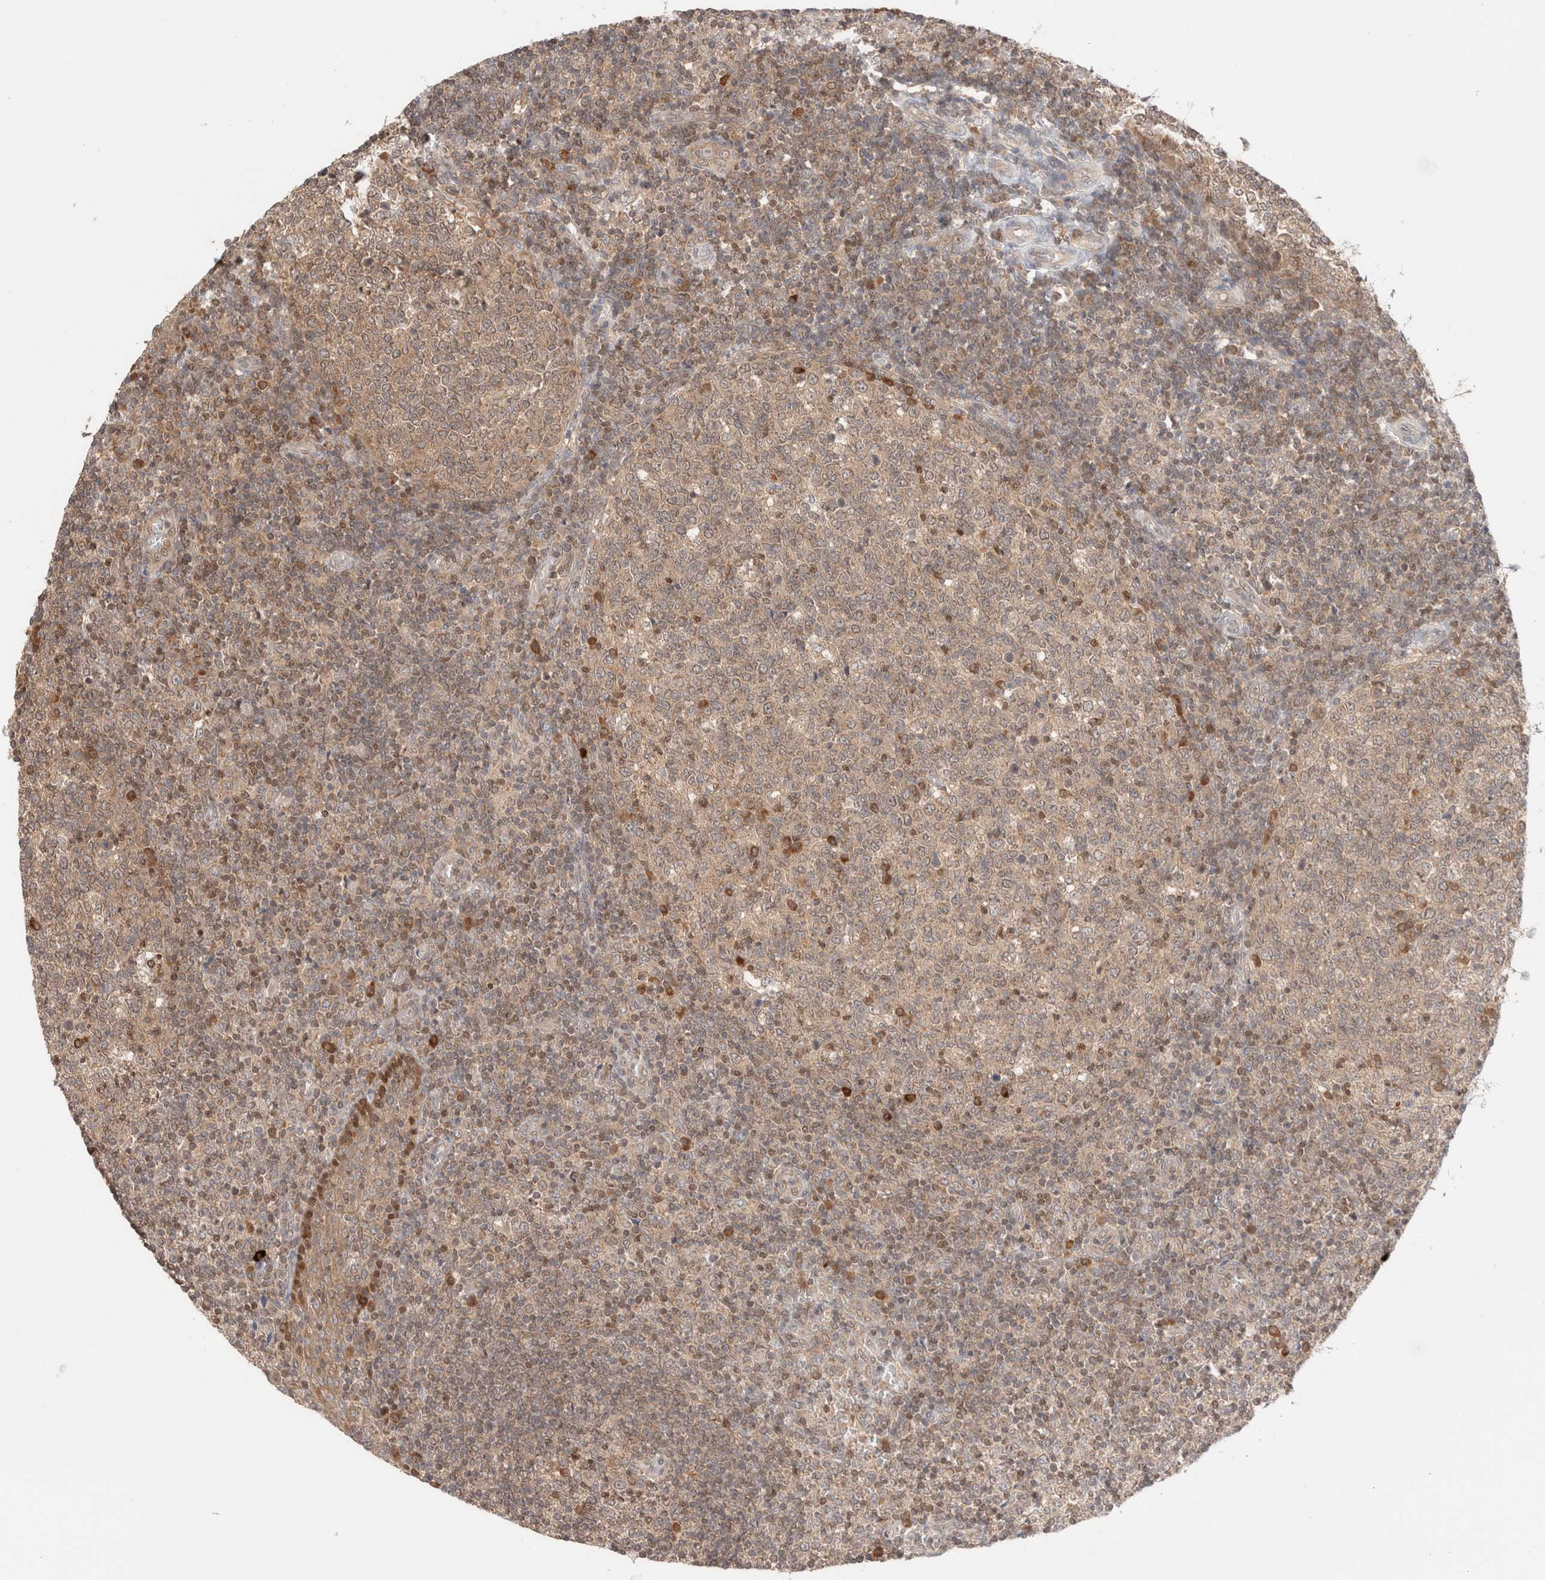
{"staining": {"intensity": "moderate", "quantity": "25%-75%", "location": "cytoplasmic/membranous"}, "tissue": "tonsil", "cell_type": "Germinal center cells", "image_type": "normal", "snomed": [{"axis": "morphology", "description": "Normal tissue, NOS"}, {"axis": "topography", "description": "Tonsil"}], "caption": "Protein staining of normal tonsil demonstrates moderate cytoplasmic/membranous expression in approximately 25%-75% of germinal center cells. The protein of interest is shown in brown color, while the nuclei are stained blue.", "gene": "XKR4", "patient": {"sex": "female", "age": 19}}